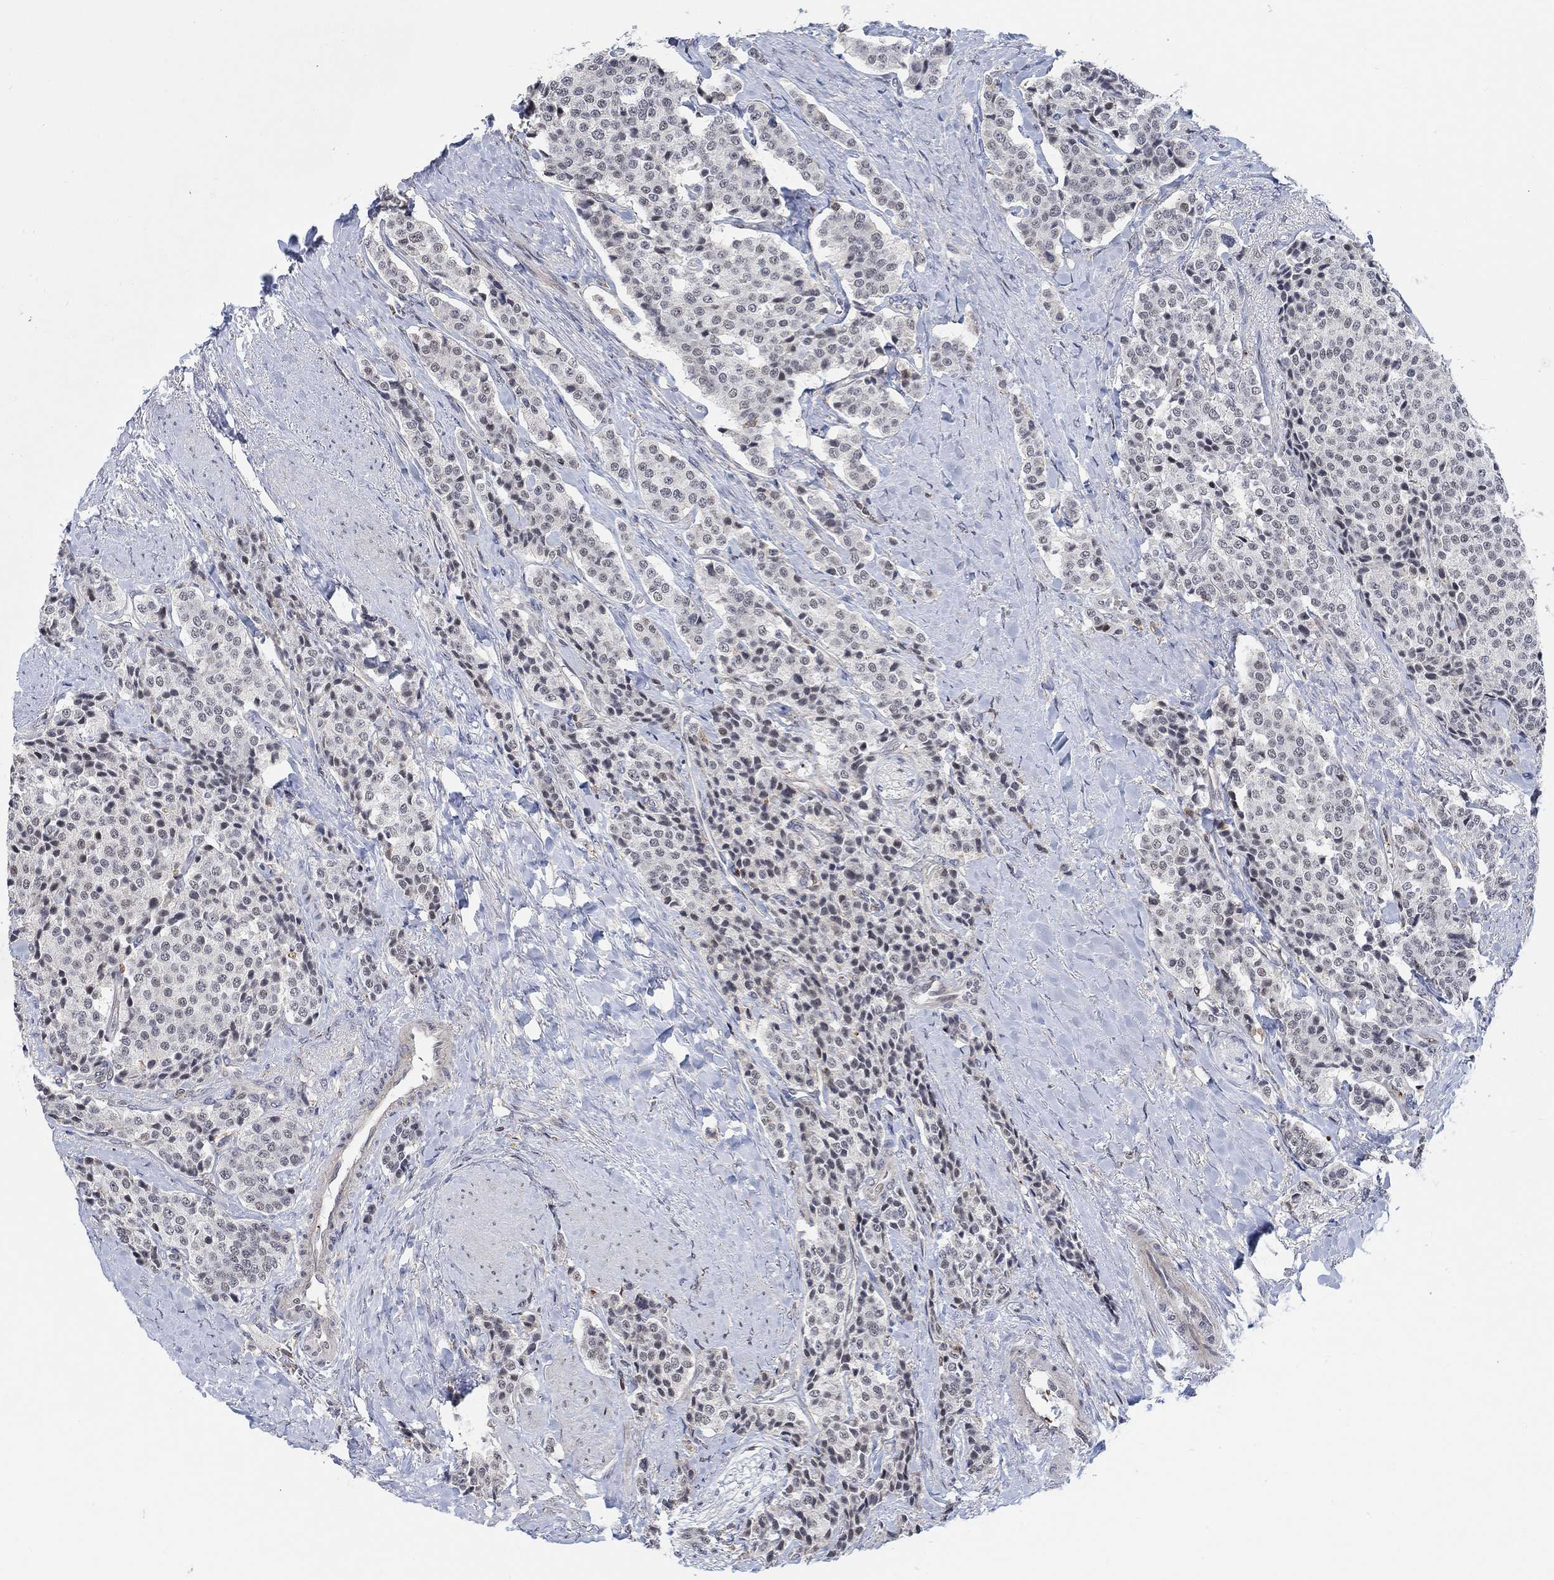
{"staining": {"intensity": "negative", "quantity": "none", "location": "none"}, "tissue": "carcinoid", "cell_type": "Tumor cells", "image_type": "cancer", "snomed": [{"axis": "morphology", "description": "Carcinoid, malignant, NOS"}, {"axis": "topography", "description": "Small intestine"}], "caption": "Tumor cells show no significant protein positivity in malignant carcinoid. The staining was performed using DAB to visualize the protein expression in brown, while the nuclei were stained in blue with hematoxylin (Magnification: 20x).", "gene": "PWWP2B", "patient": {"sex": "female", "age": 58}}